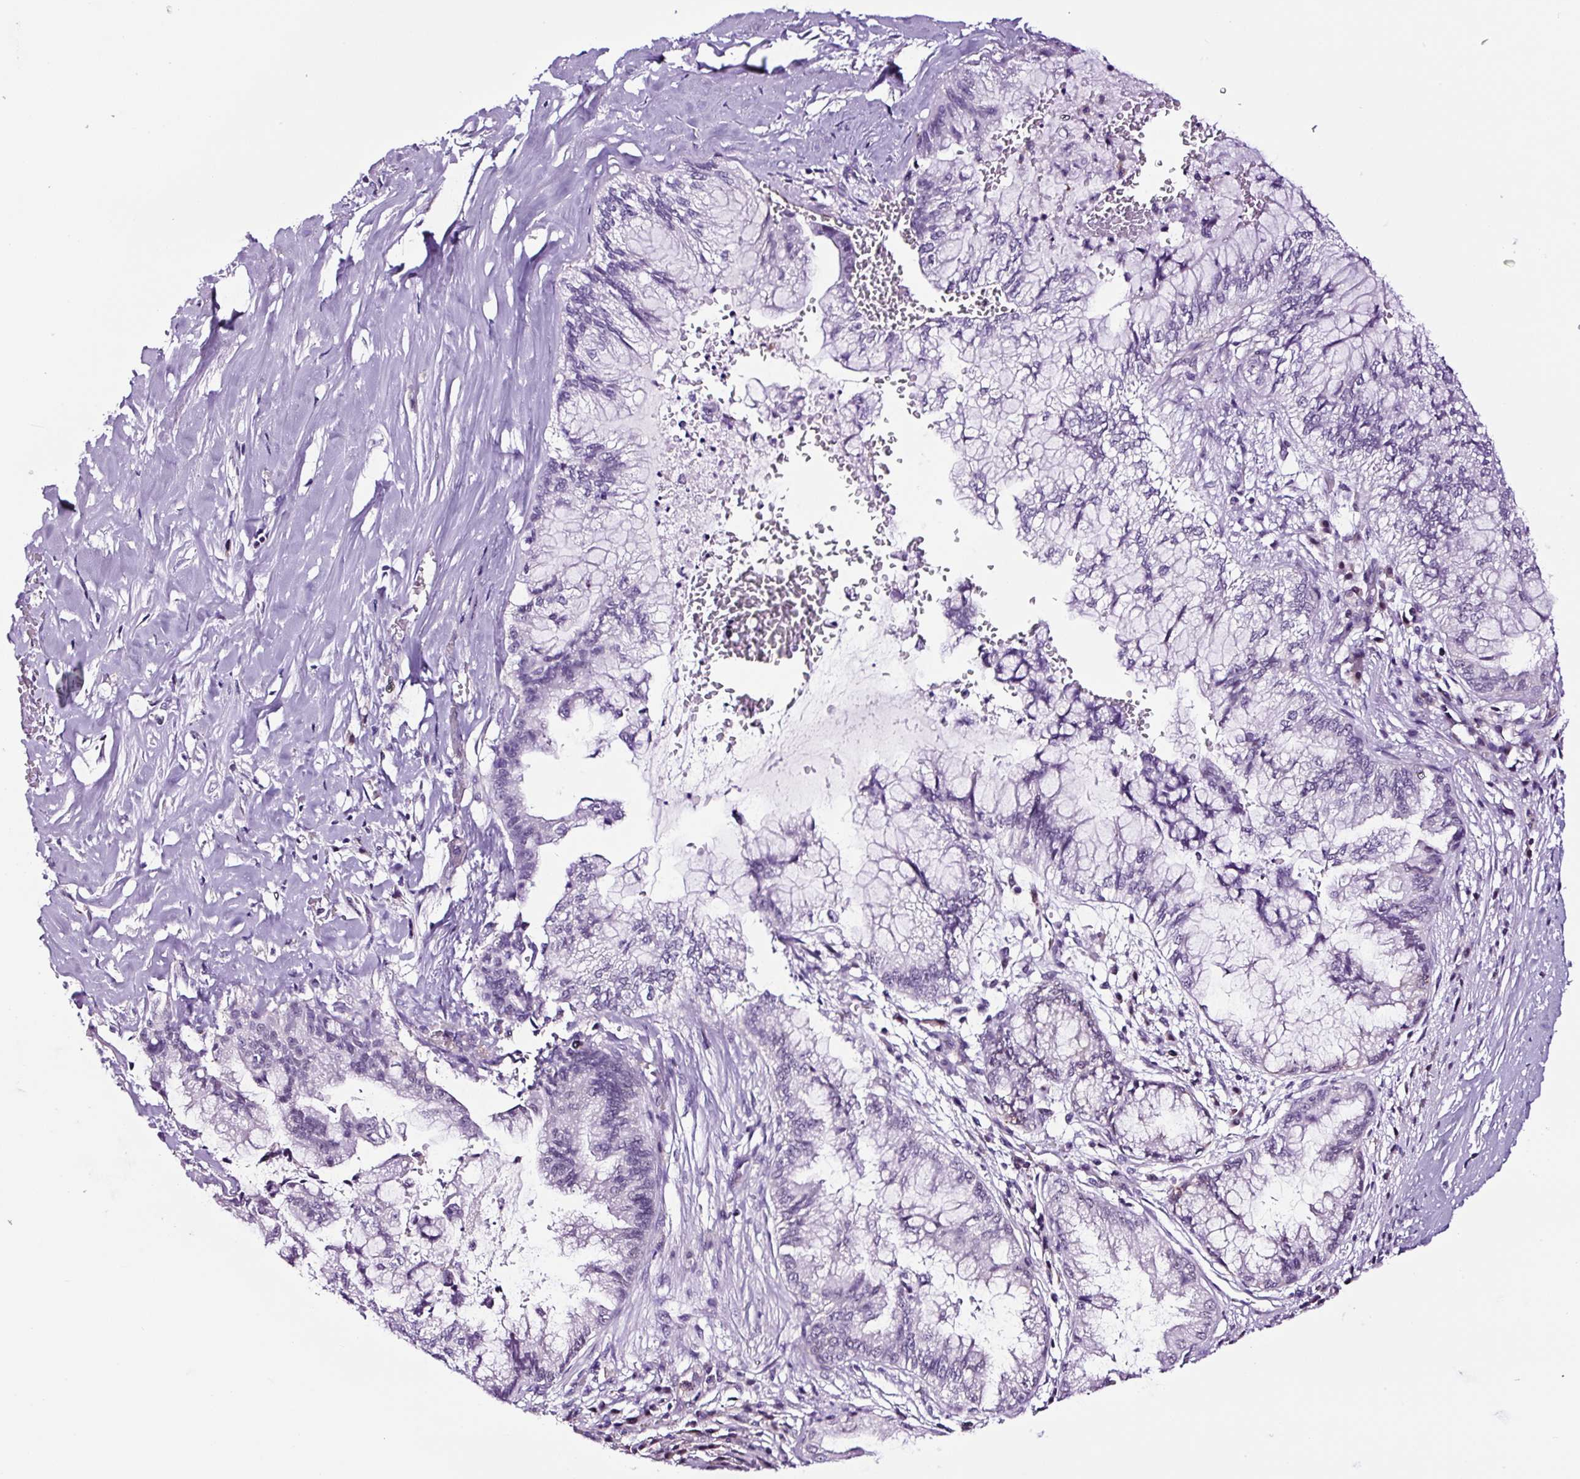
{"staining": {"intensity": "negative", "quantity": "none", "location": "none"}, "tissue": "pancreatic cancer", "cell_type": "Tumor cells", "image_type": "cancer", "snomed": [{"axis": "morphology", "description": "Adenocarcinoma, NOS"}, {"axis": "topography", "description": "Pancreas"}], "caption": "This is a histopathology image of immunohistochemistry (IHC) staining of pancreatic cancer (adenocarcinoma), which shows no positivity in tumor cells. (DAB IHC, high magnification).", "gene": "TAFA3", "patient": {"sex": "male", "age": 73}}